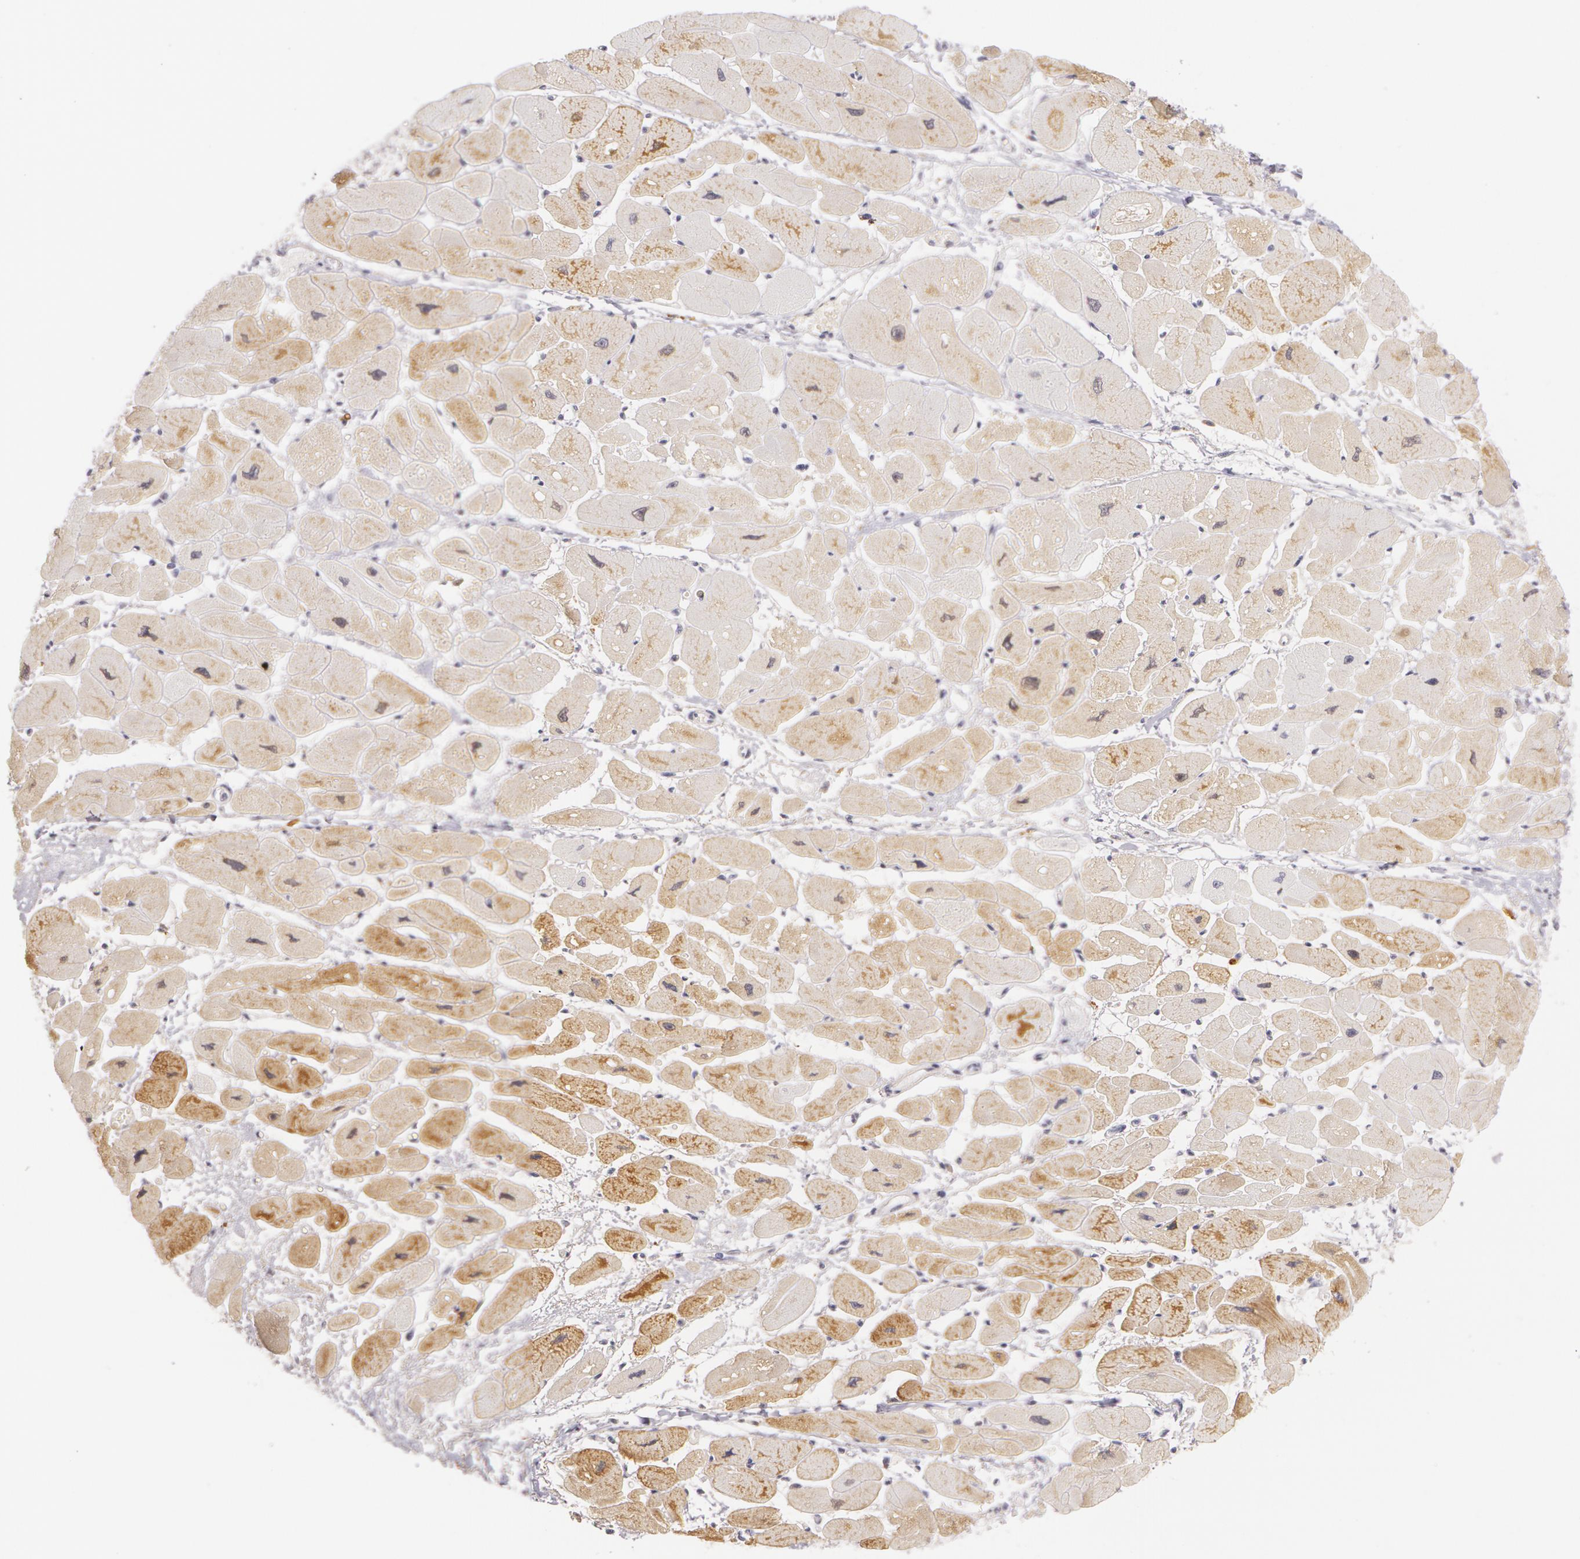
{"staining": {"intensity": "weak", "quantity": "<25%", "location": "cytoplasmic/membranous"}, "tissue": "heart muscle", "cell_type": "Cardiomyocytes", "image_type": "normal", "snomed": [{"axis": "morphology", "description": "Normal tissue, NOS"}, {"axis": "topography", "description": "Heart"}], "caption": "There is no significant staining in cardiomyocytes of heart muscle. (Stains: DAB IHC with hematoxylin counter stain, Microscopy: brightfield microscopy at high magnification).", "gene": "LBP", "patient": {"sex": "female", "age": 54}}